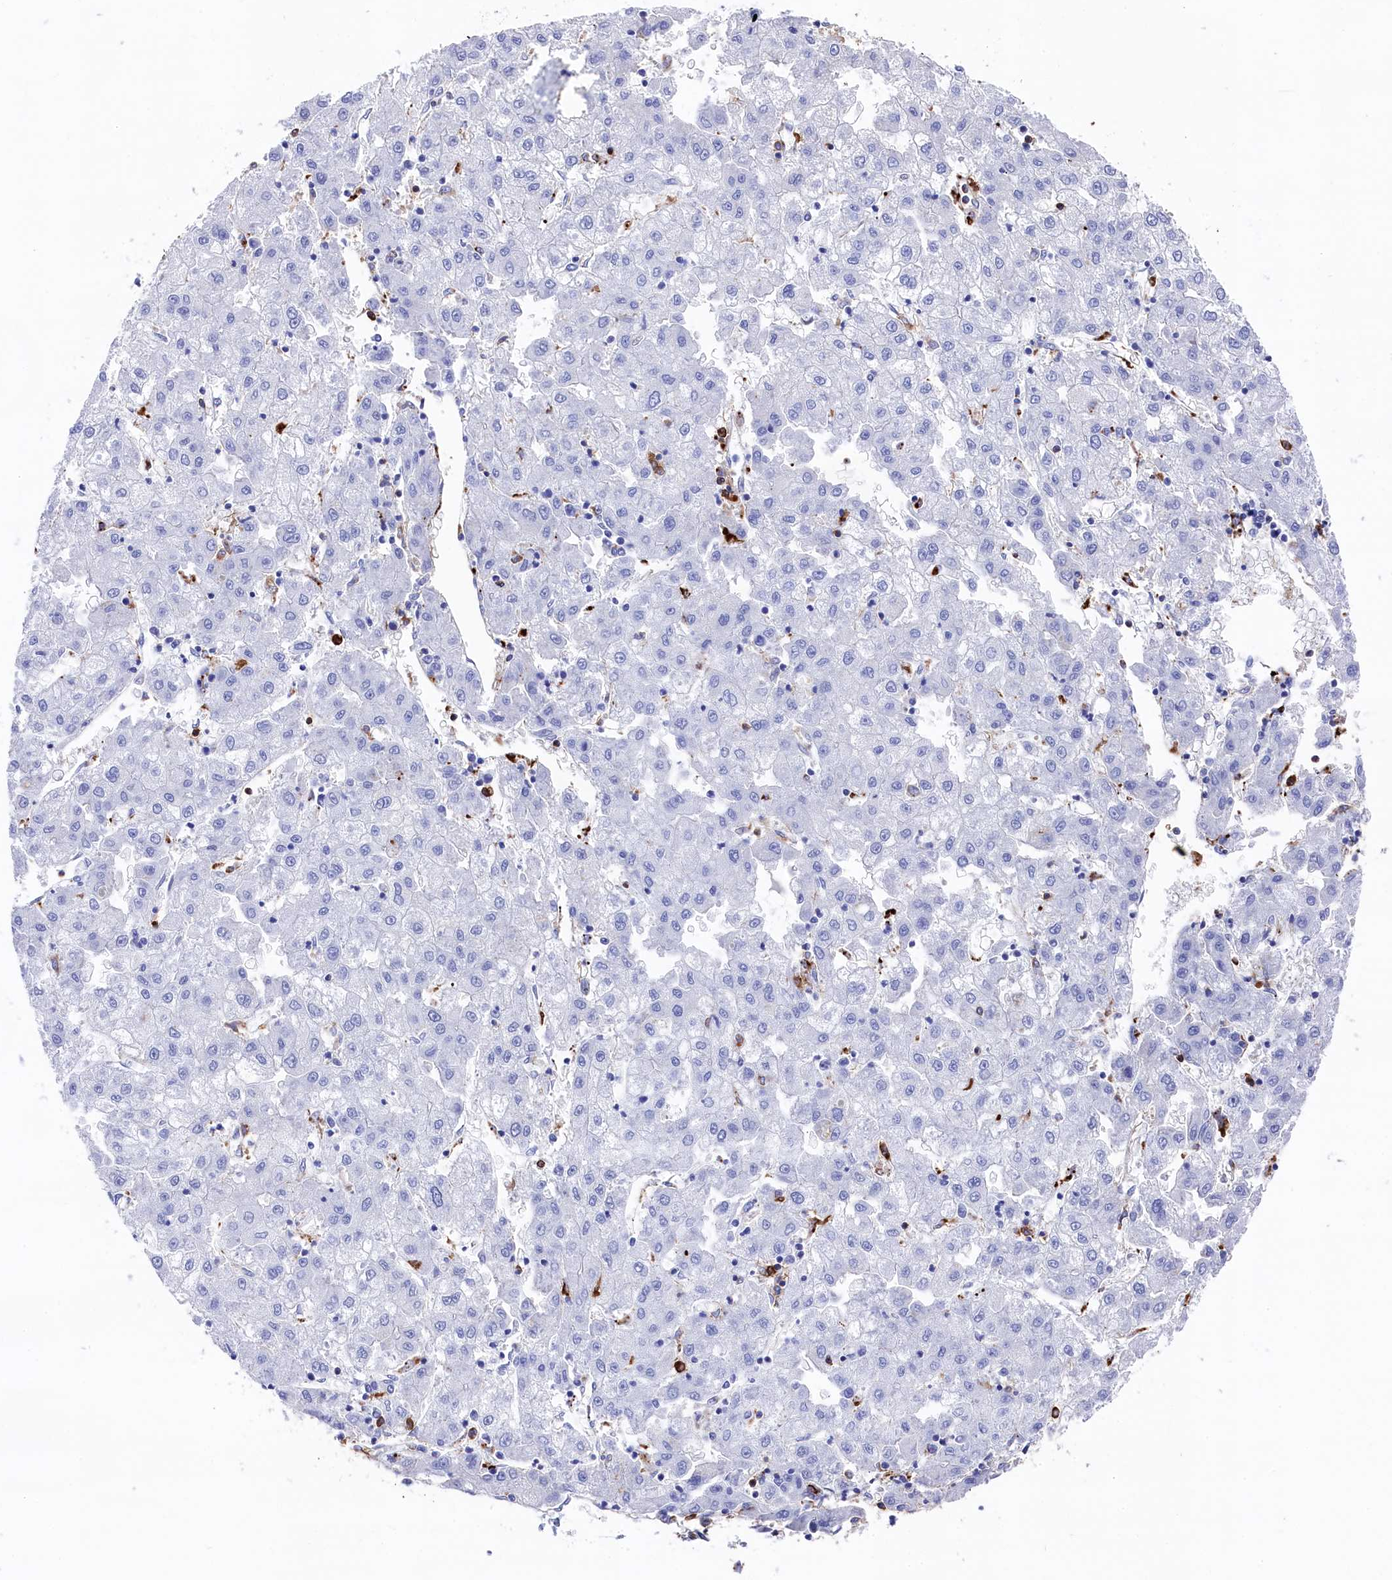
{"staining": {"intensity": "negative", "quantity": "none", "location": "none"}, "tissue": "liver cancer", "cell_type": "Tumor cells", "image_type": "cancer", "snomed": [{"axis": "morphology", "description": "Carcinoma, Hepatocellular, NOS"}, {"axis": "topography", "description": "Liver"}], "caption": "Photomicrograph shows no significant protein staining in tumor cells of liver cancer (hepatocellular carcinoma).", "gene": "PLAC8", "patient": {"sex": "male", "age": 72}}